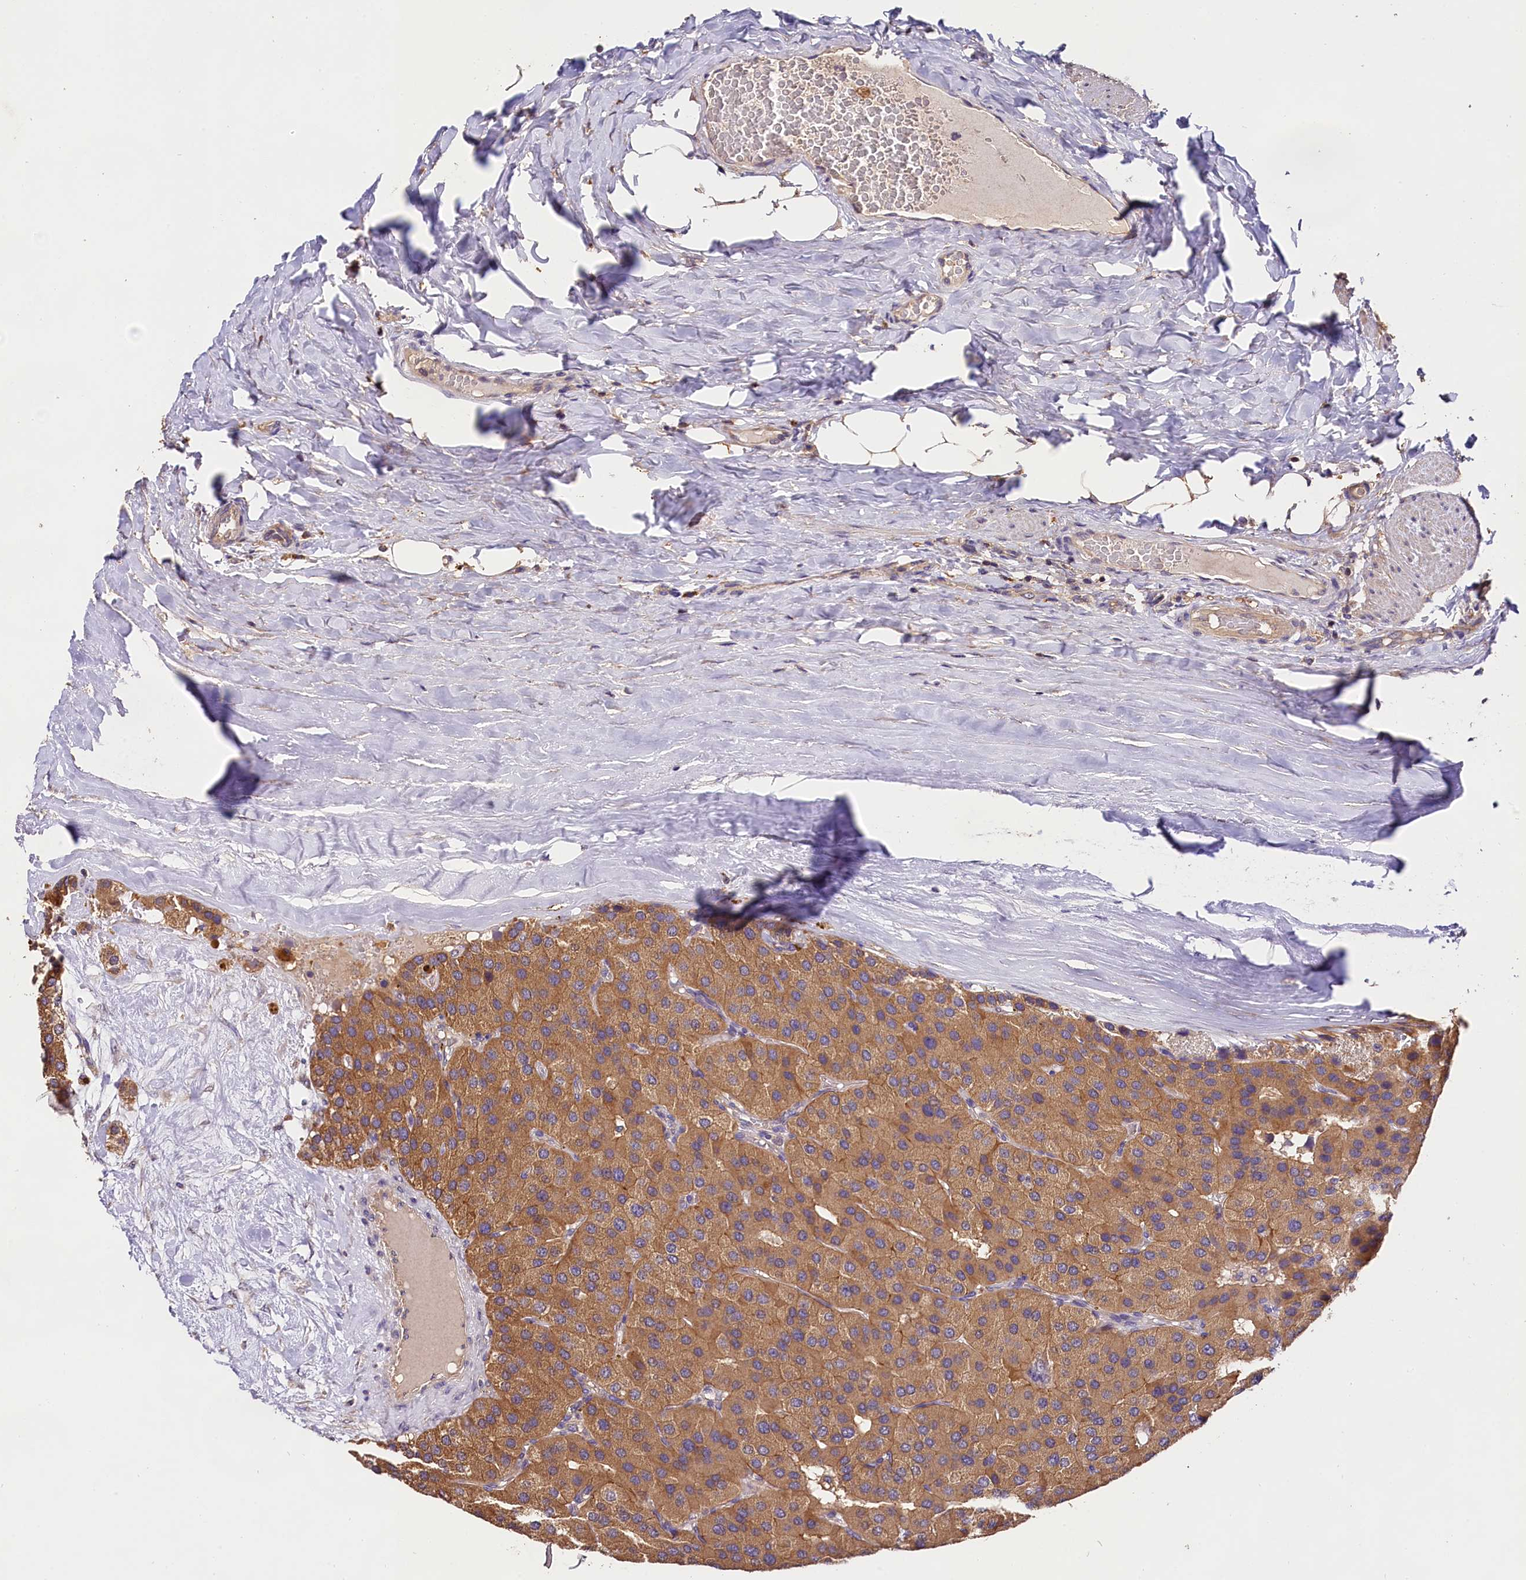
{"staining": {"intensity": "moderate", "quantity": ">75%", "location": "cytoplasmic/membranous"}, "tissue": "parathyroid gland", "cell_type": "Glandular cells", "image_type": "normal", "snomed": [{"axis": "morphology", "description": "Normal tissue, NOS"}, {"axis": "morphology", "description": "Adenoma, NOS"}, {"axis": "topography", "description": "Parathyroid gland"}], "caption": "IHC micrograph of normal parathyroid gland: parathyroid gland stained using IHC demonstrates medium levels of moderate protein expression localized specifically in the cytoplasmic/membranous of glandular cells, appearing as a cytoplasmic/membranous brown color.", "gene": "OAS3", "patient": {"sex": "female", "age": 86}}